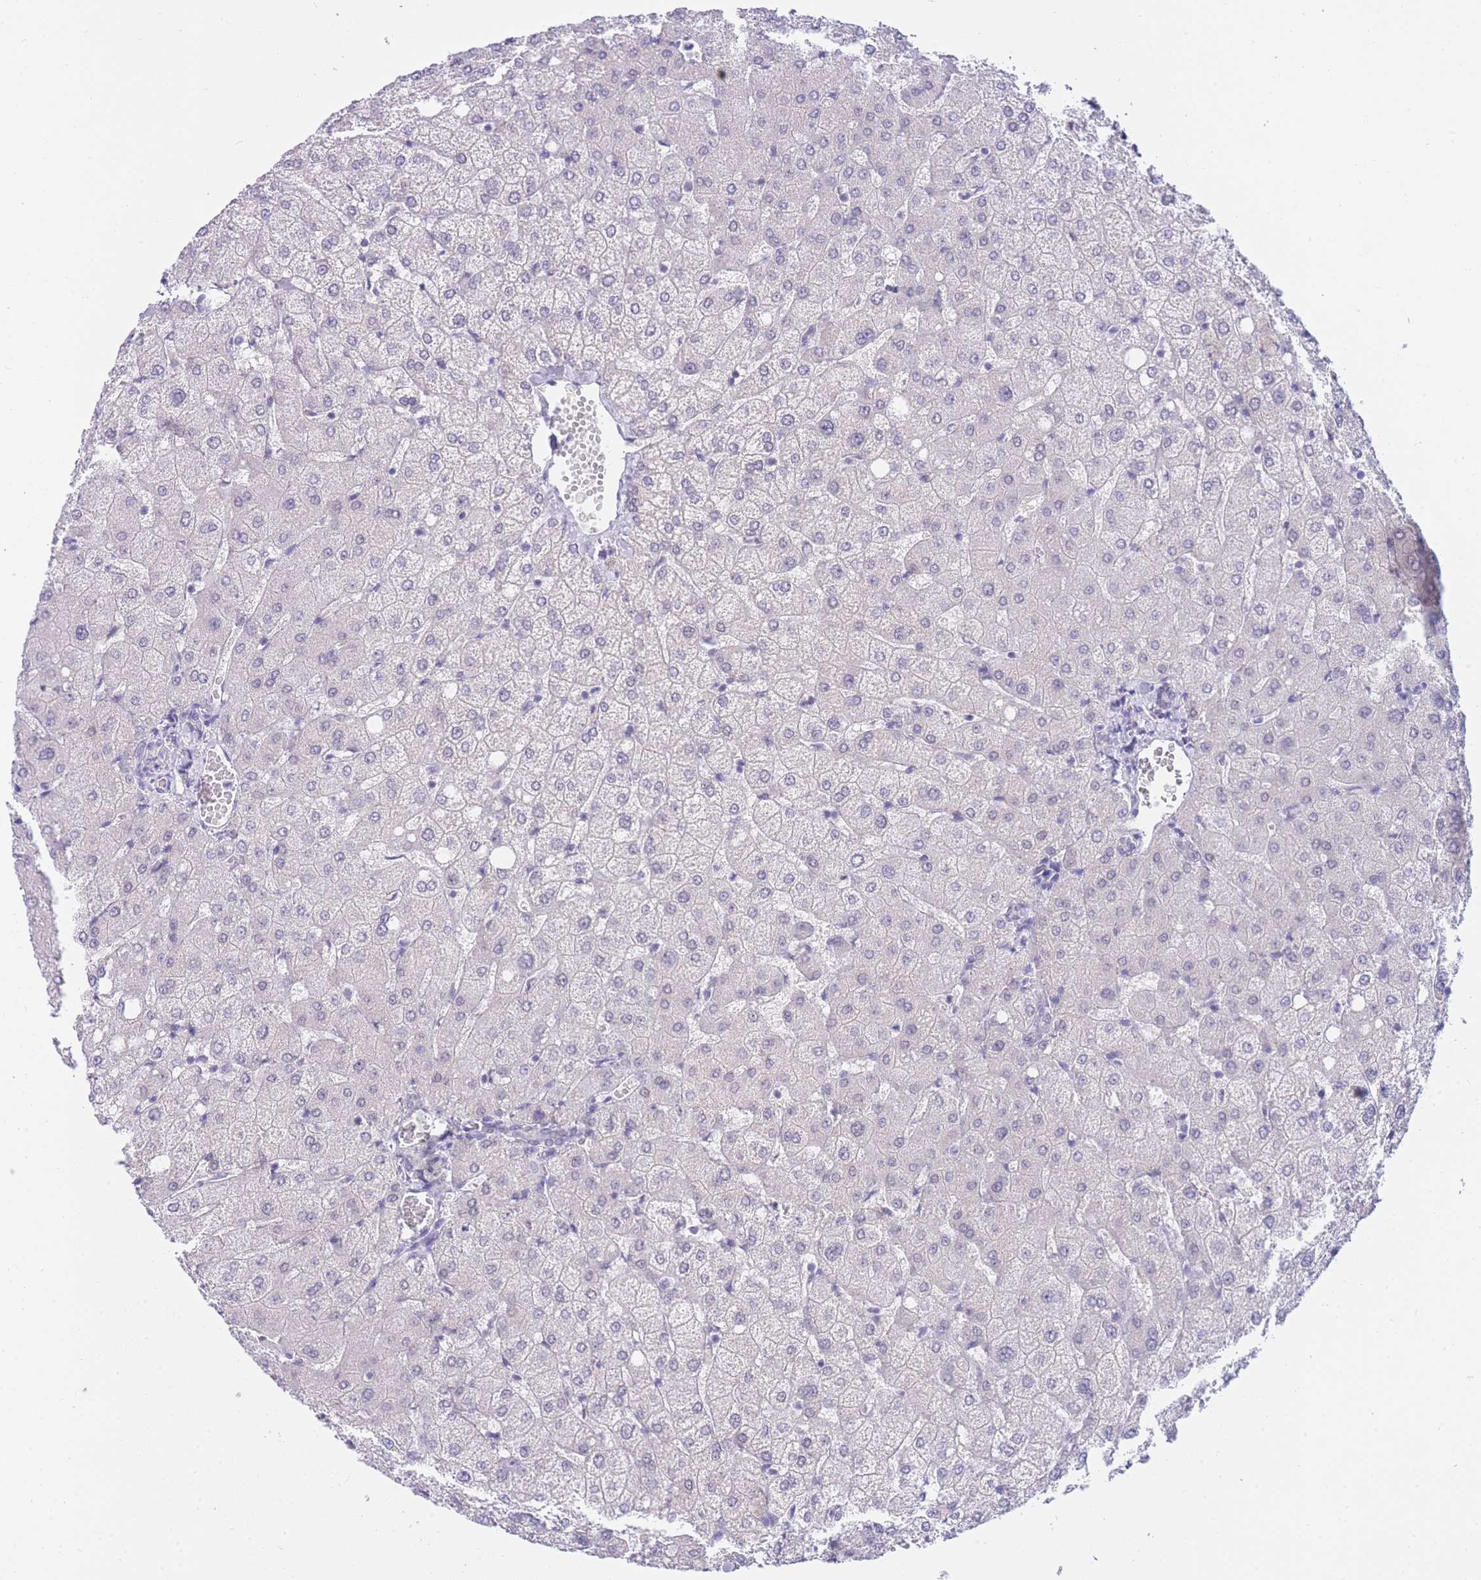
{"staining": {"intensity": "negative", "quantity": "none", "location": "none"}, "tissue": "liver", "cell_type": "Cholangiocytes", "image_type": "normal", "snomed": [{"axis": "morphology", "description": "Normal tissue, NOS"}, {"axis": "topography", "description": "Liver"}], "caption": "High magnification brightfield microscopy of benign liver stained with DAB (3,3'-diaminobenzidine) (brown) and counterstained with hematoxylin (blue): cholangiocytes show no significant positivity. (Immunohistochemistry (ihc), brightfield microscopy, high magnification).", "gene": "FRAT2", "patient": {"sex": "female", "age": 54}}